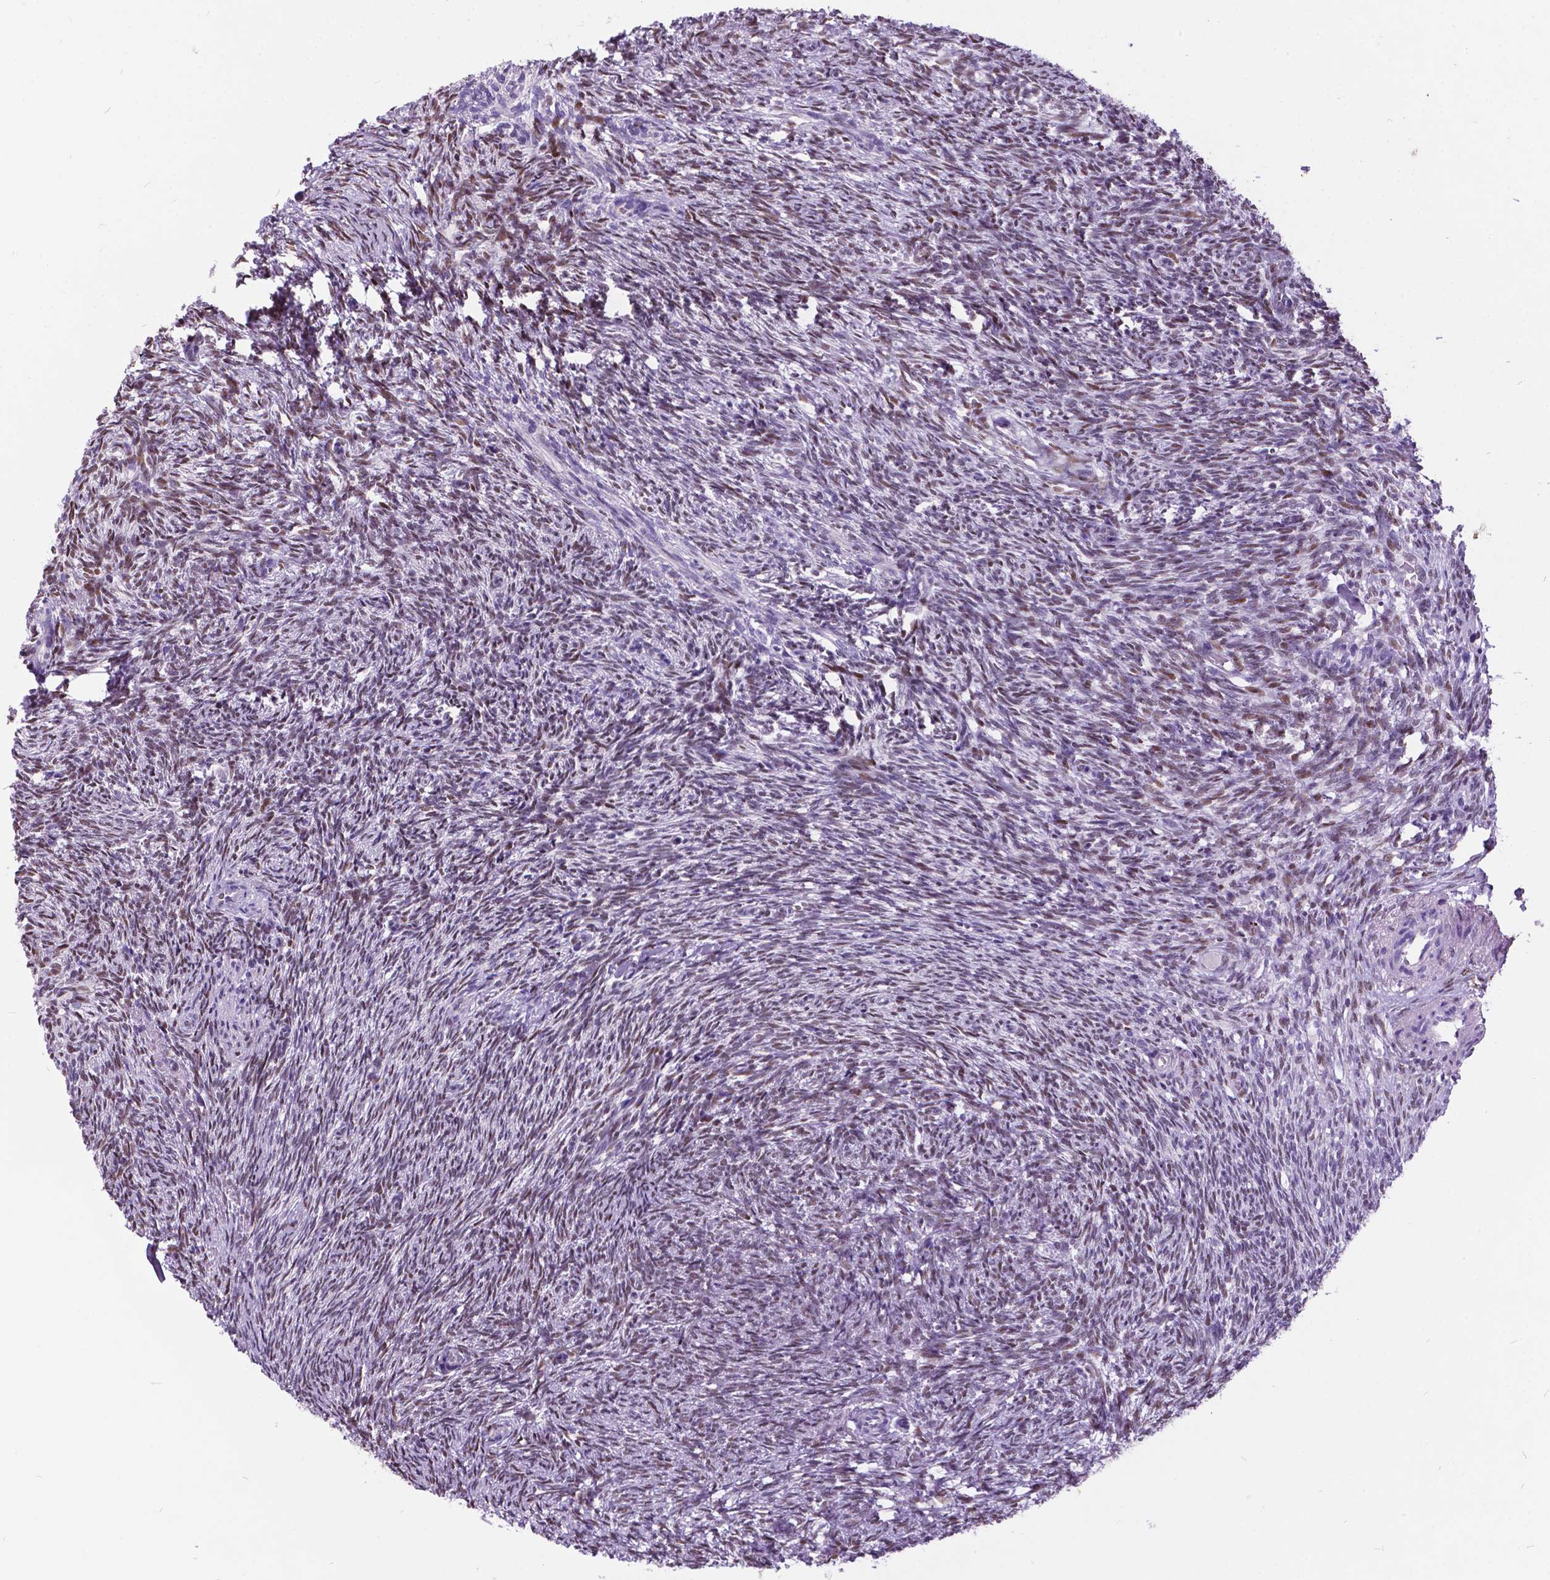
{"staining": {"intensity": "moderate", "quantity": ">75%", "location": "nuclear"}, "tissue": "ovary", "cell_type": "Follicle cells", "image_type": "normal", "snomed": [{"axis": "morphology", "description": "Normal tissue, NOS"}, {"axis": "topography", "description": "Ovary"}], "caption": "Ovary stained for a protein (brown) exhibits moderate nuclear positive positivity in about >75% of follicle cells.", "gene": "DPF3", "patient": {"sex": "female", "age": 46}}